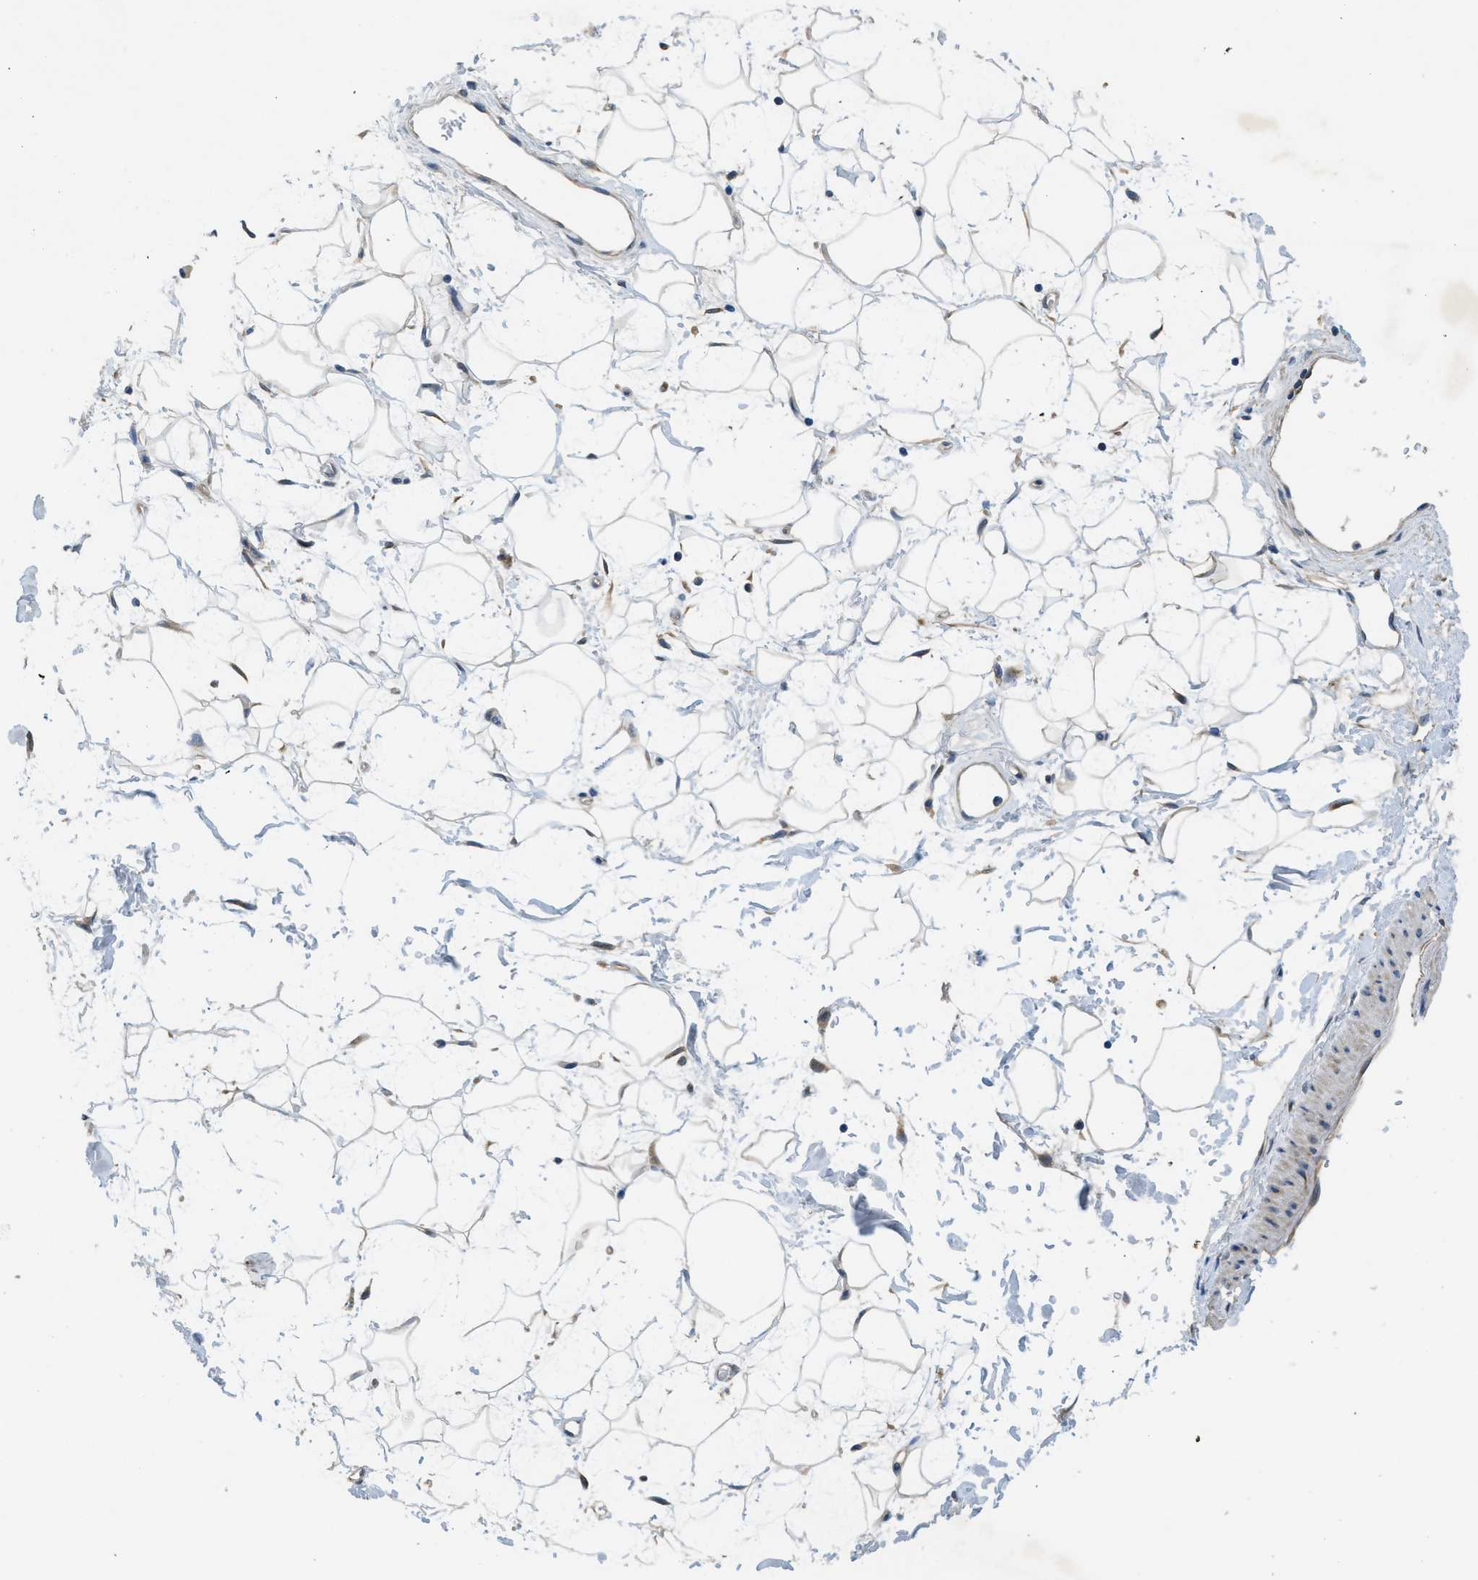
{"staining": {"intensity": "negative", "quantity": "none", "location": "none"}, "tissue": "adipose tissue", "cell_type": "Adipocytes", "image_type": "normal", "snomed": [{"axis": "morphology", "description": "Normal tissue, NOS"}, {"axis": "topography", "description": "Soft tissue"}], "caption": "This is an immunohistochemistry (IHC) photomicrograph of benign adipose tissue. There is no staining in adipocytes.", "gene": "RIPK2", "patient": {"sex": "male", "age": 72}}